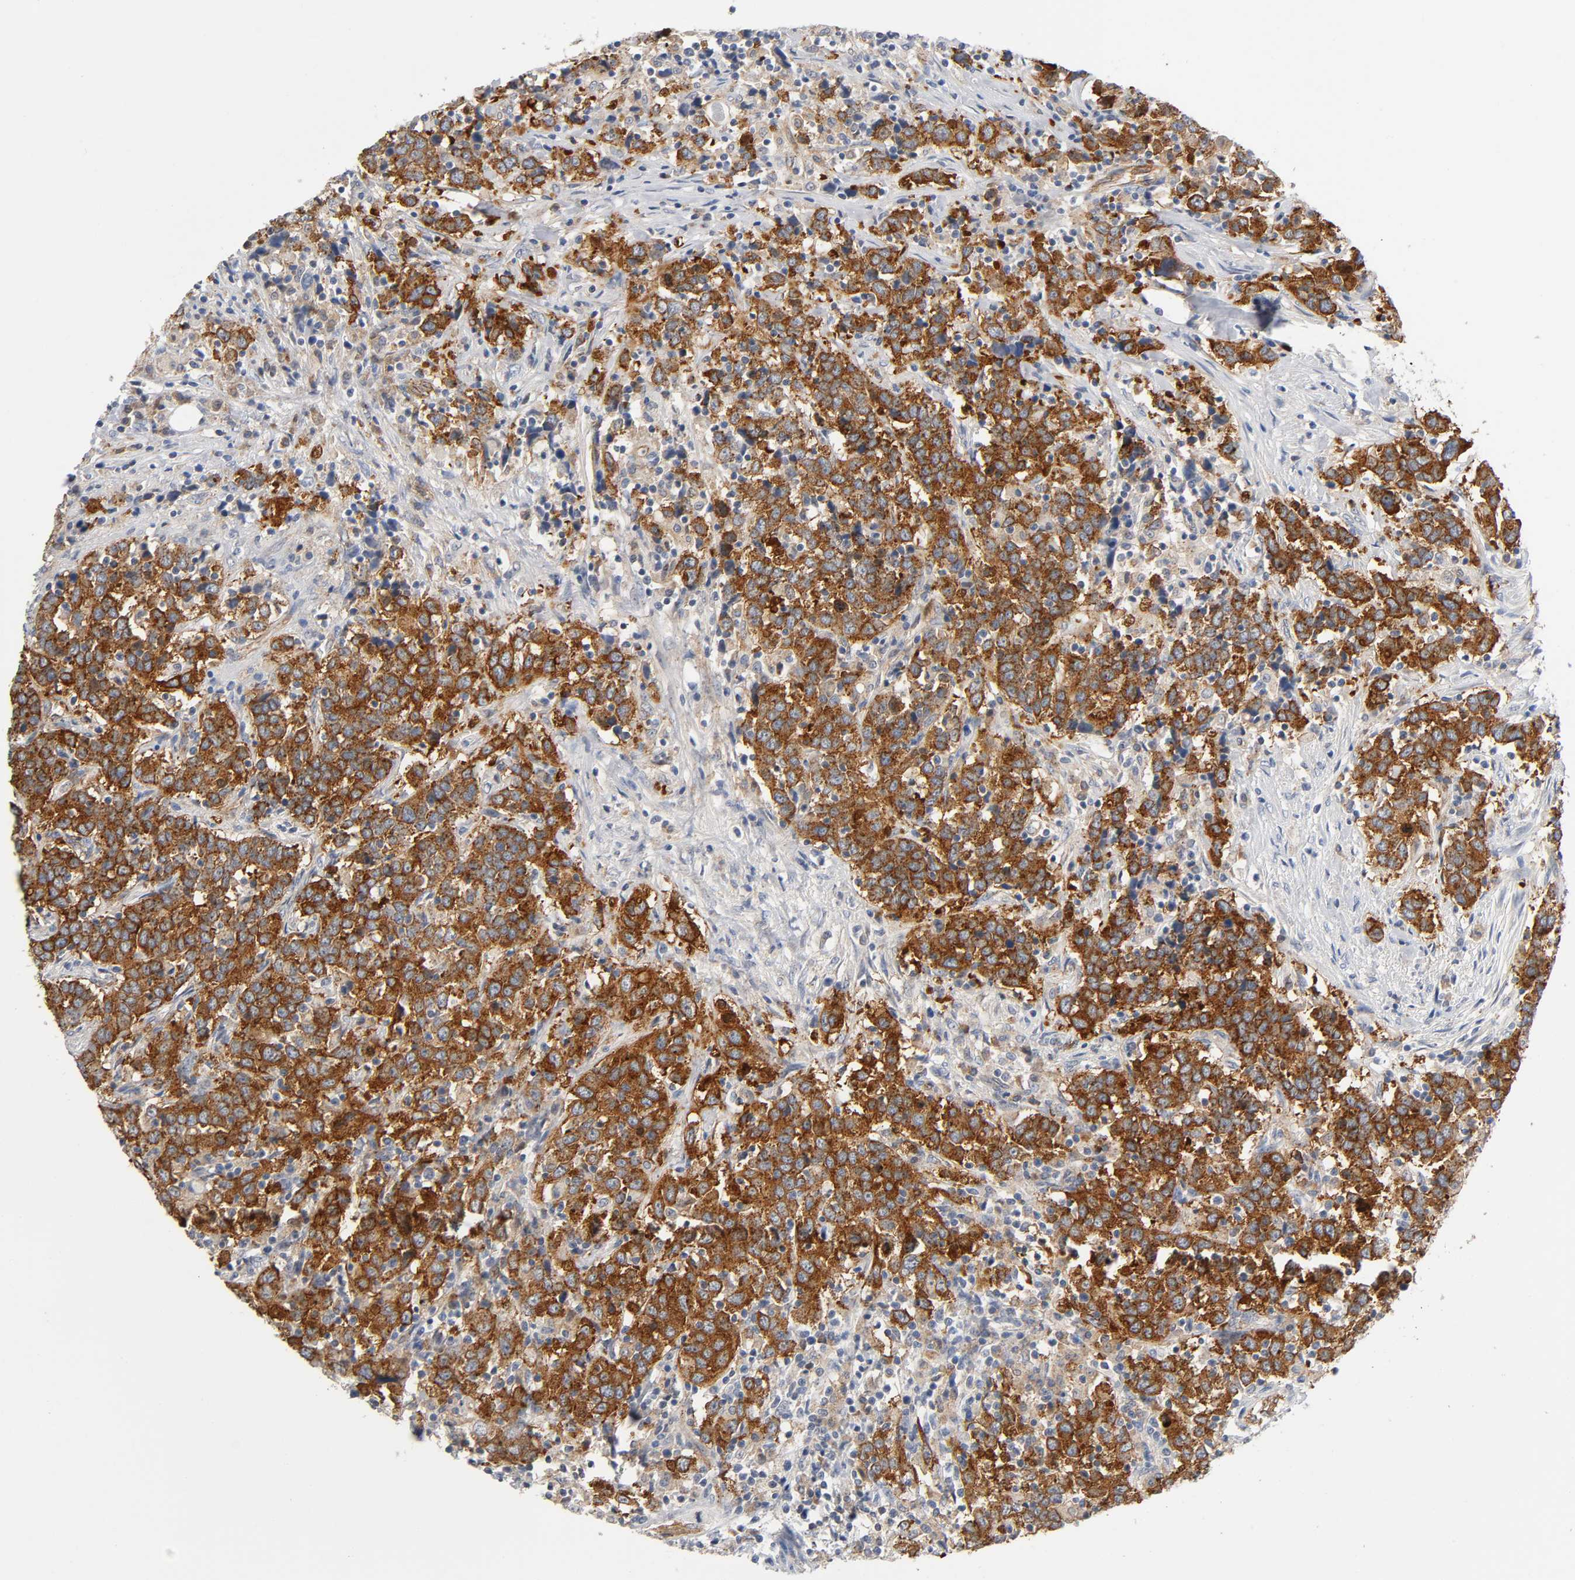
{"staining": {"intensity": "strong", "quantity": ">75%", "location": "cytoplasmic/membranous"}, "tissue": "urothelial cancer", "cell_type": "Tumor cells", "image_type": "cancer", "snomed": [{"axis": "morphology", "description": "Urothelial carcinoma, High grade"}, {"axis": "topography", "description": "Urinary bladder"}], "caption": "IHC (DAB) staining of human urothelial carcinoma (high-grade) demonstrates strong cytoplasmic/membranous protein expression in about >75% of tumor cells.", "gene": "CD2AP", "patient": {"sex": "male", "age": 61}}